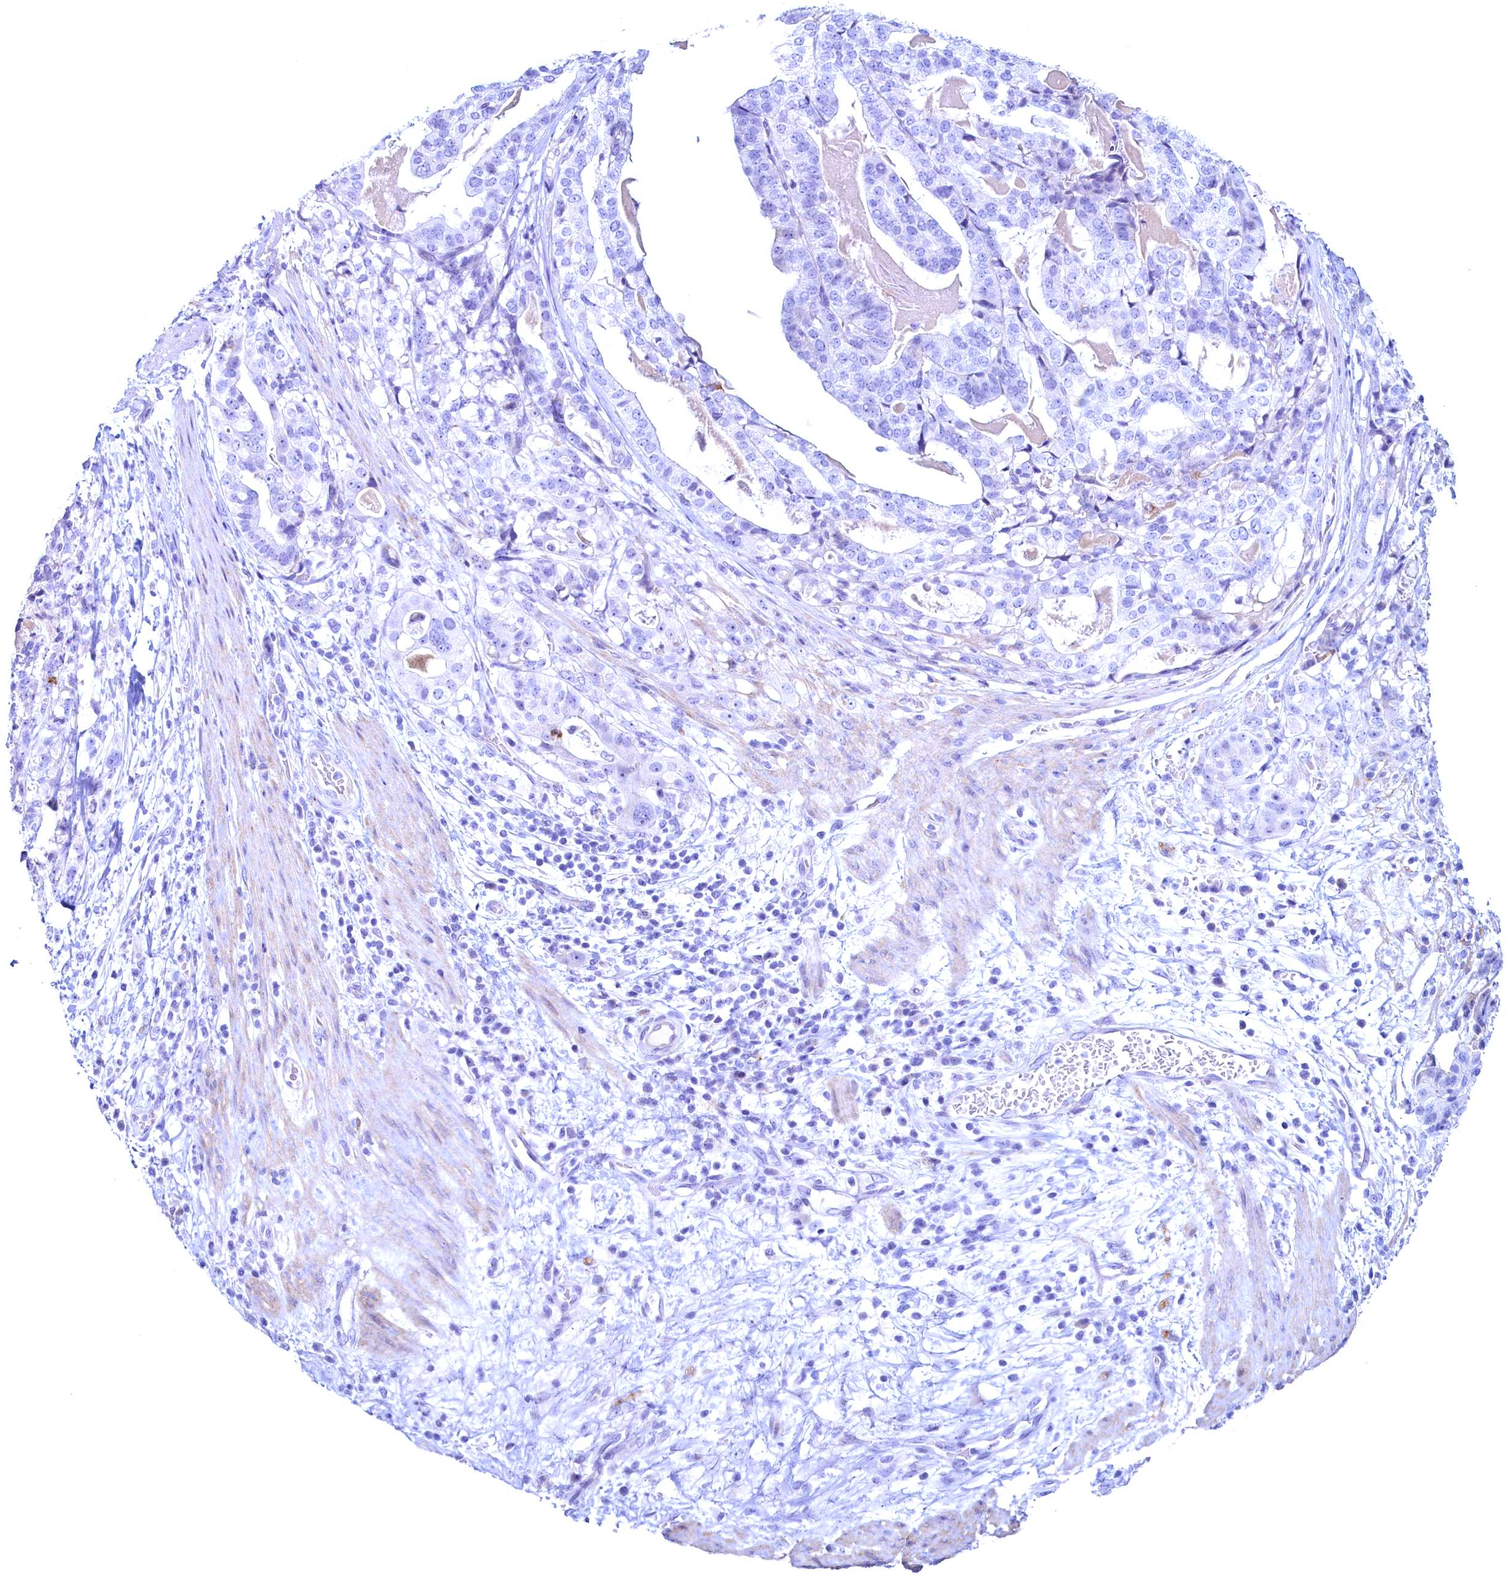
{"staining": {"intensity": "negative", "quantity": "none", "location": "none"}, "tissue": "stomach cancer", "cell_type": "Tumor cells", "image_type": "cancer", "snomed": [{"axis": "morphology", "description": "Adenocarcinoma, NOS"}, {"axis": "topography", "description": "Stomach"}], "caption": "DAB immunohistochemical staining of human stomach adenocarcinoma reveals no significant staining in tumor cells.", "gene": "MAP1LC3A", "patient": {"sex": "male", "age": 48}}